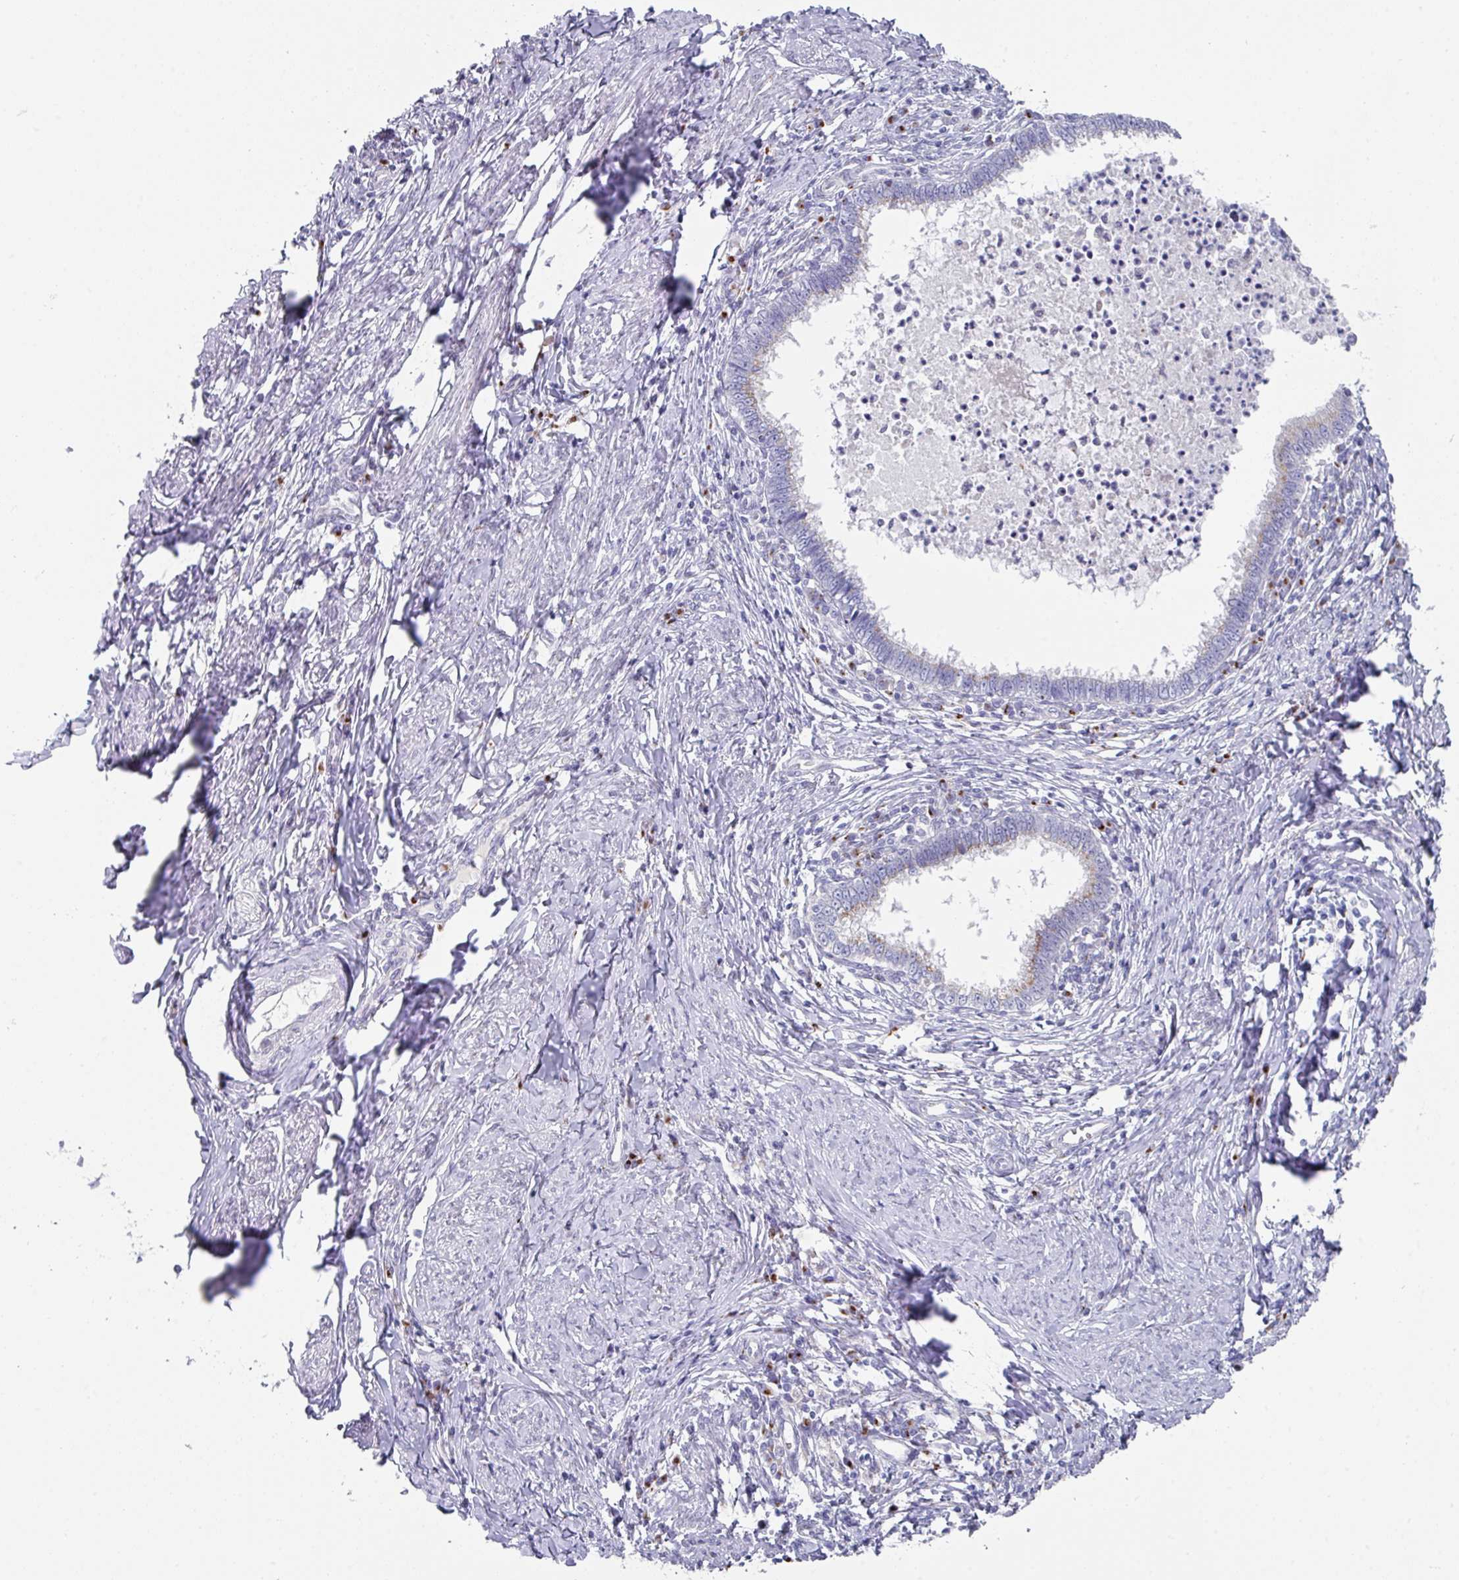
{"staining": {"intensity": "negative", "quantity": "none", "location": "none"}, "tissue": "cervical cancer", "cell_type": "Tumor cells", "image_type": "cancer", "snomed": [{"axis": "morphology", "description": "Adenocarcinoma, NOS"}, {"axis": "topography", "description": "Cervix"}], "caption": "The IHC image has no significant staining in tumor cells of cervical cancer tissue.", "gene": "VKORC1L1", "patient": {"sex": "female", "age": 36}}